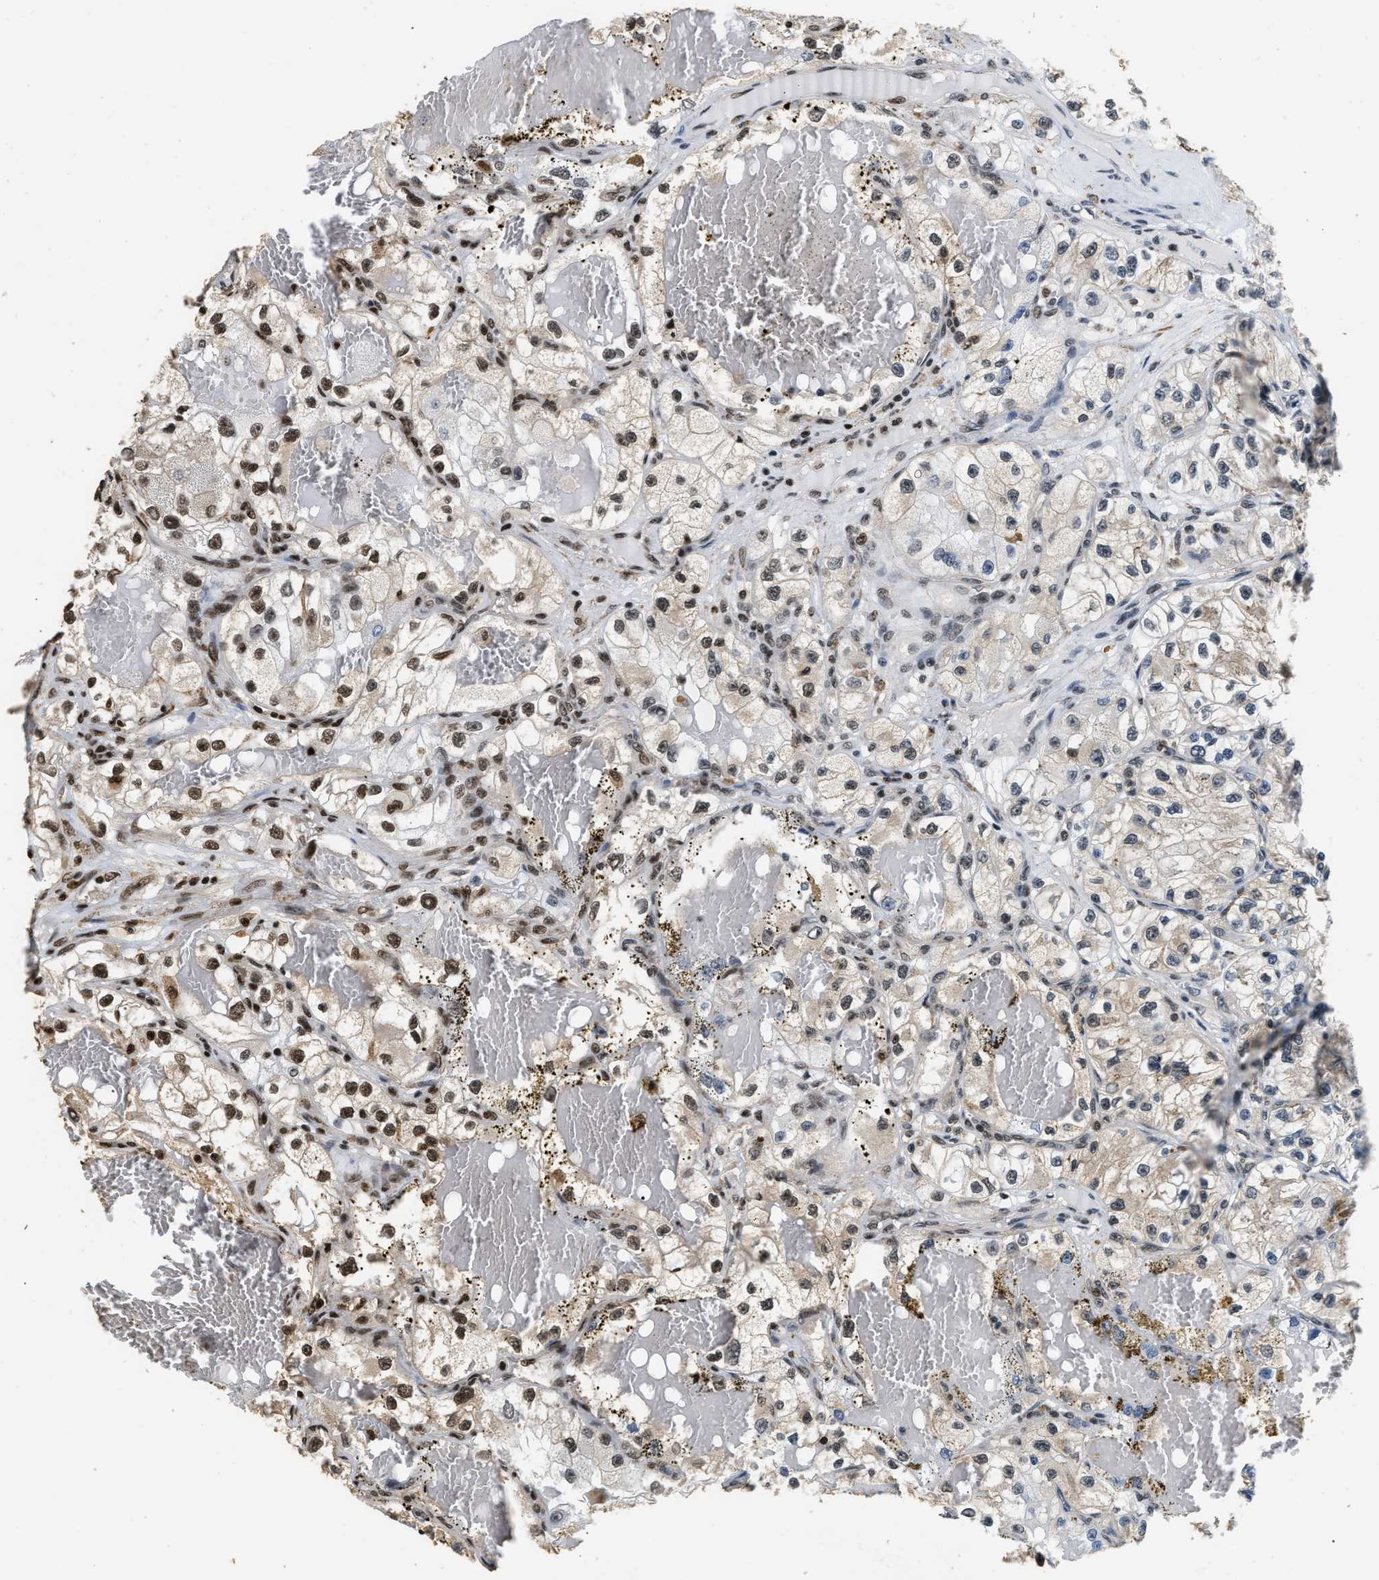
{"staining": {"intensity": "moderate", "quantity": "25%-75%", "location": "nuclear"}, "tissue": "renal cancer", "cell_type": "Tumor cells", "image_type": "cancer", "snomed": [{"axis": "morphology", "description": "Adenocarcinoma, NOS"}, {"axis": "topography", "description": "Kidney"}], "caption": "The histopathology image displays immunohistochemical staining of renal cancer (adenocarcinoma). There is moderate nuclear staining is appreciated in approximately 25%-75% of tumor cells. (DAB IHC, brown staining for protein, blue staining for nuclei).", "gene": "RAD21", "patient": {"sex": "female", "age": 57}}